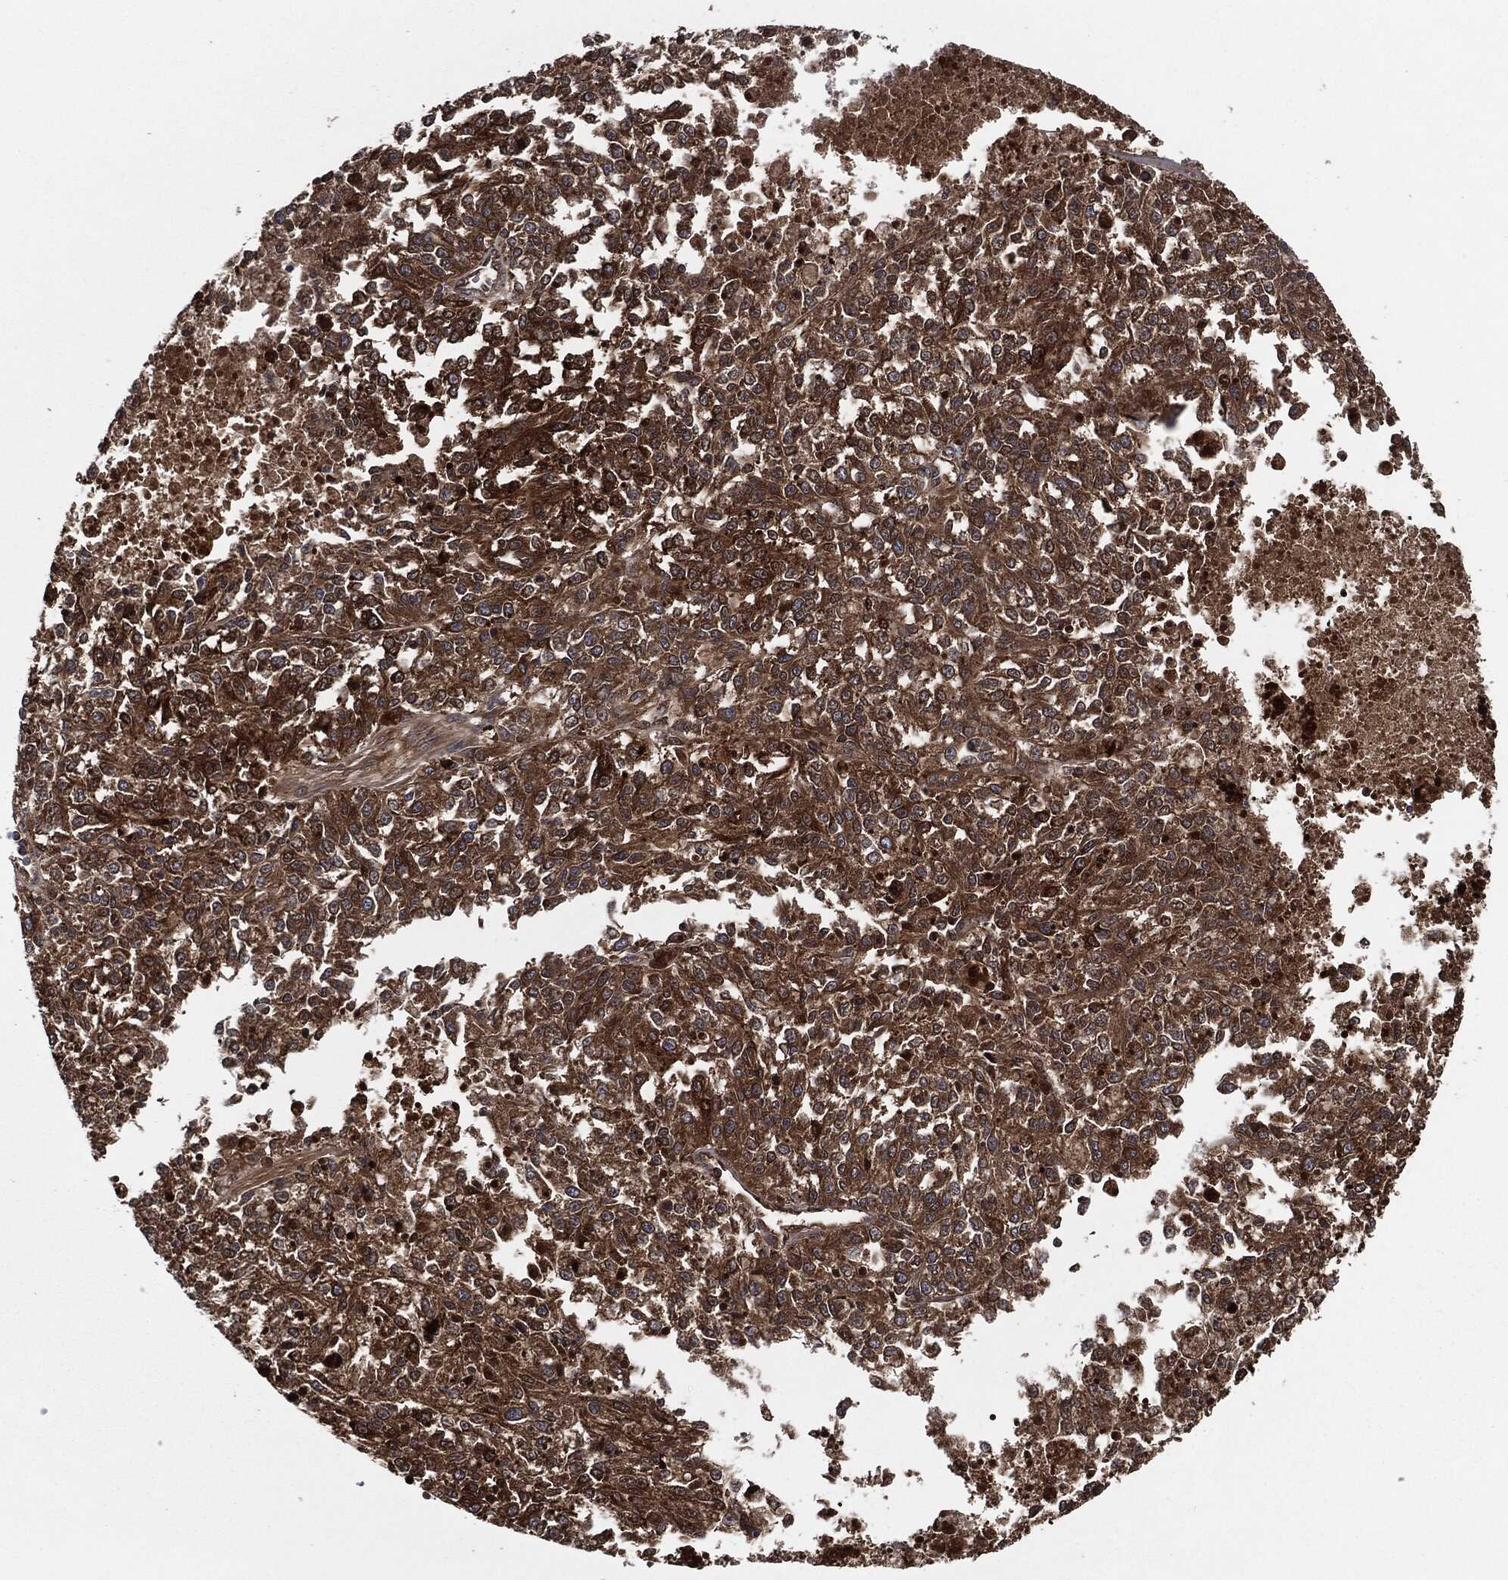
{"staining": {"intensity": "strong", "quantity": ">75%", "location": "cytoplasmic/membranous"}, "tissue": "melanoma", "cell_type": "Tumor cells", "image_type": "cancer", "snomed": [{"axis": "morphology", "description": "Malignant melanoma, Metastatic site"}, {"axis": "topography", "description": "Lymph node"}], "caption": "Strong cytoplasmic/membranous positivity for a protein is present in approximately >75% of tumor cells of melanoma using immunohistochemistry (IHC).", "gene": "XPNPEP1", "patient": {"sex": "female", "age": 64}}